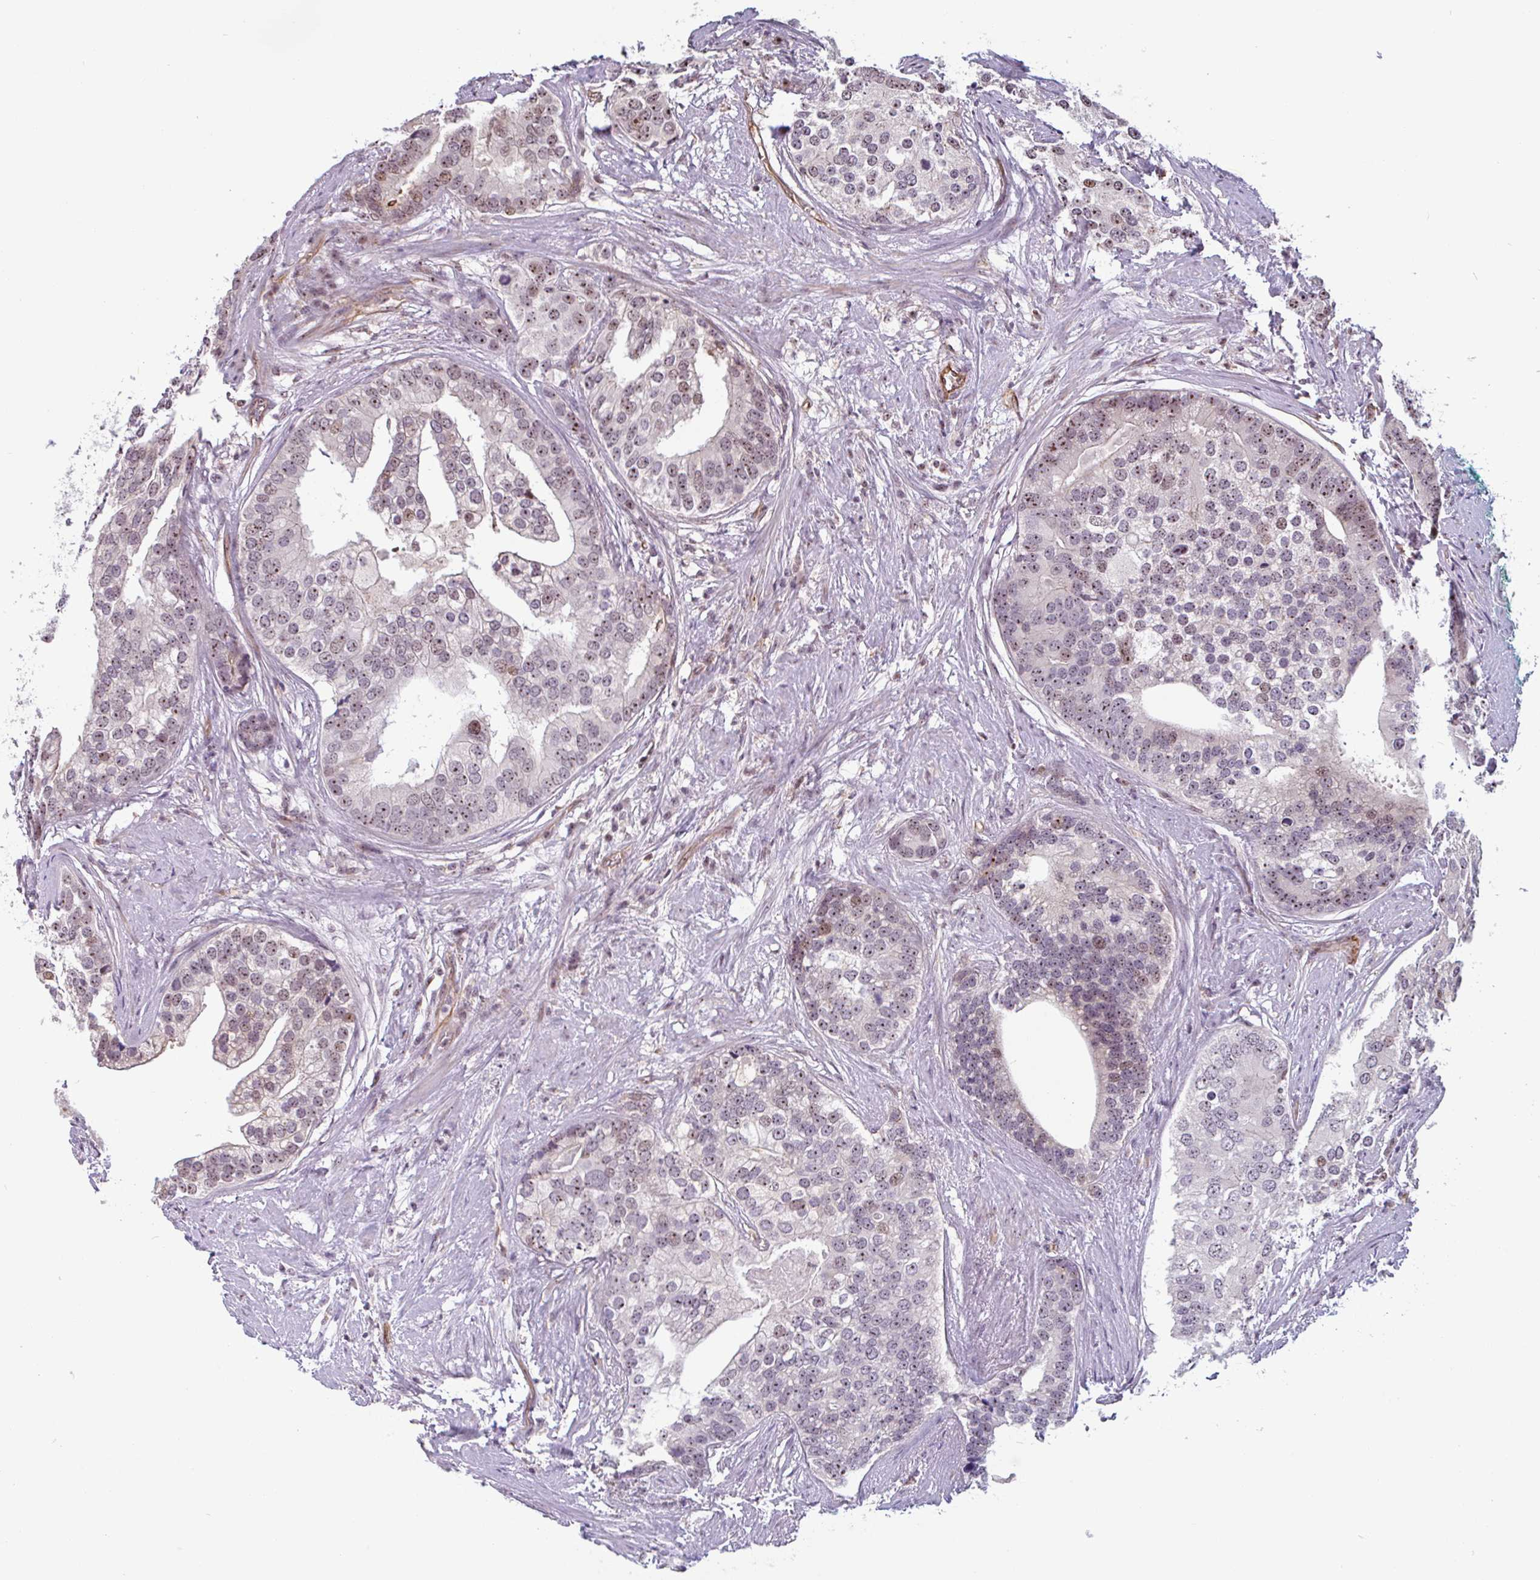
{"staining": {"intensity": "moderate", "quantity": "25%-75%", "location": "nuclear"}, "tissue": "prostate cancer", "cell_type": "Tumor cells", "image_type": "cancer", "snomed": [{"axis": "morphology", "description": "Adenocarcinoma, High grade"}, {"axis": "topography", "description": "Prostate"}], "caption": "Immunohistochemistry image of neoplastic tissue: human adenocarcinoma (high-grade) (prostate) stained using IHC shows medium levels of moderate protein expression localized specifically in the nuclear of tumor cells, appearing as a nuclear brown color.", "gene": "ZNF689", "patient": {"sex": "male", "age": 62}}